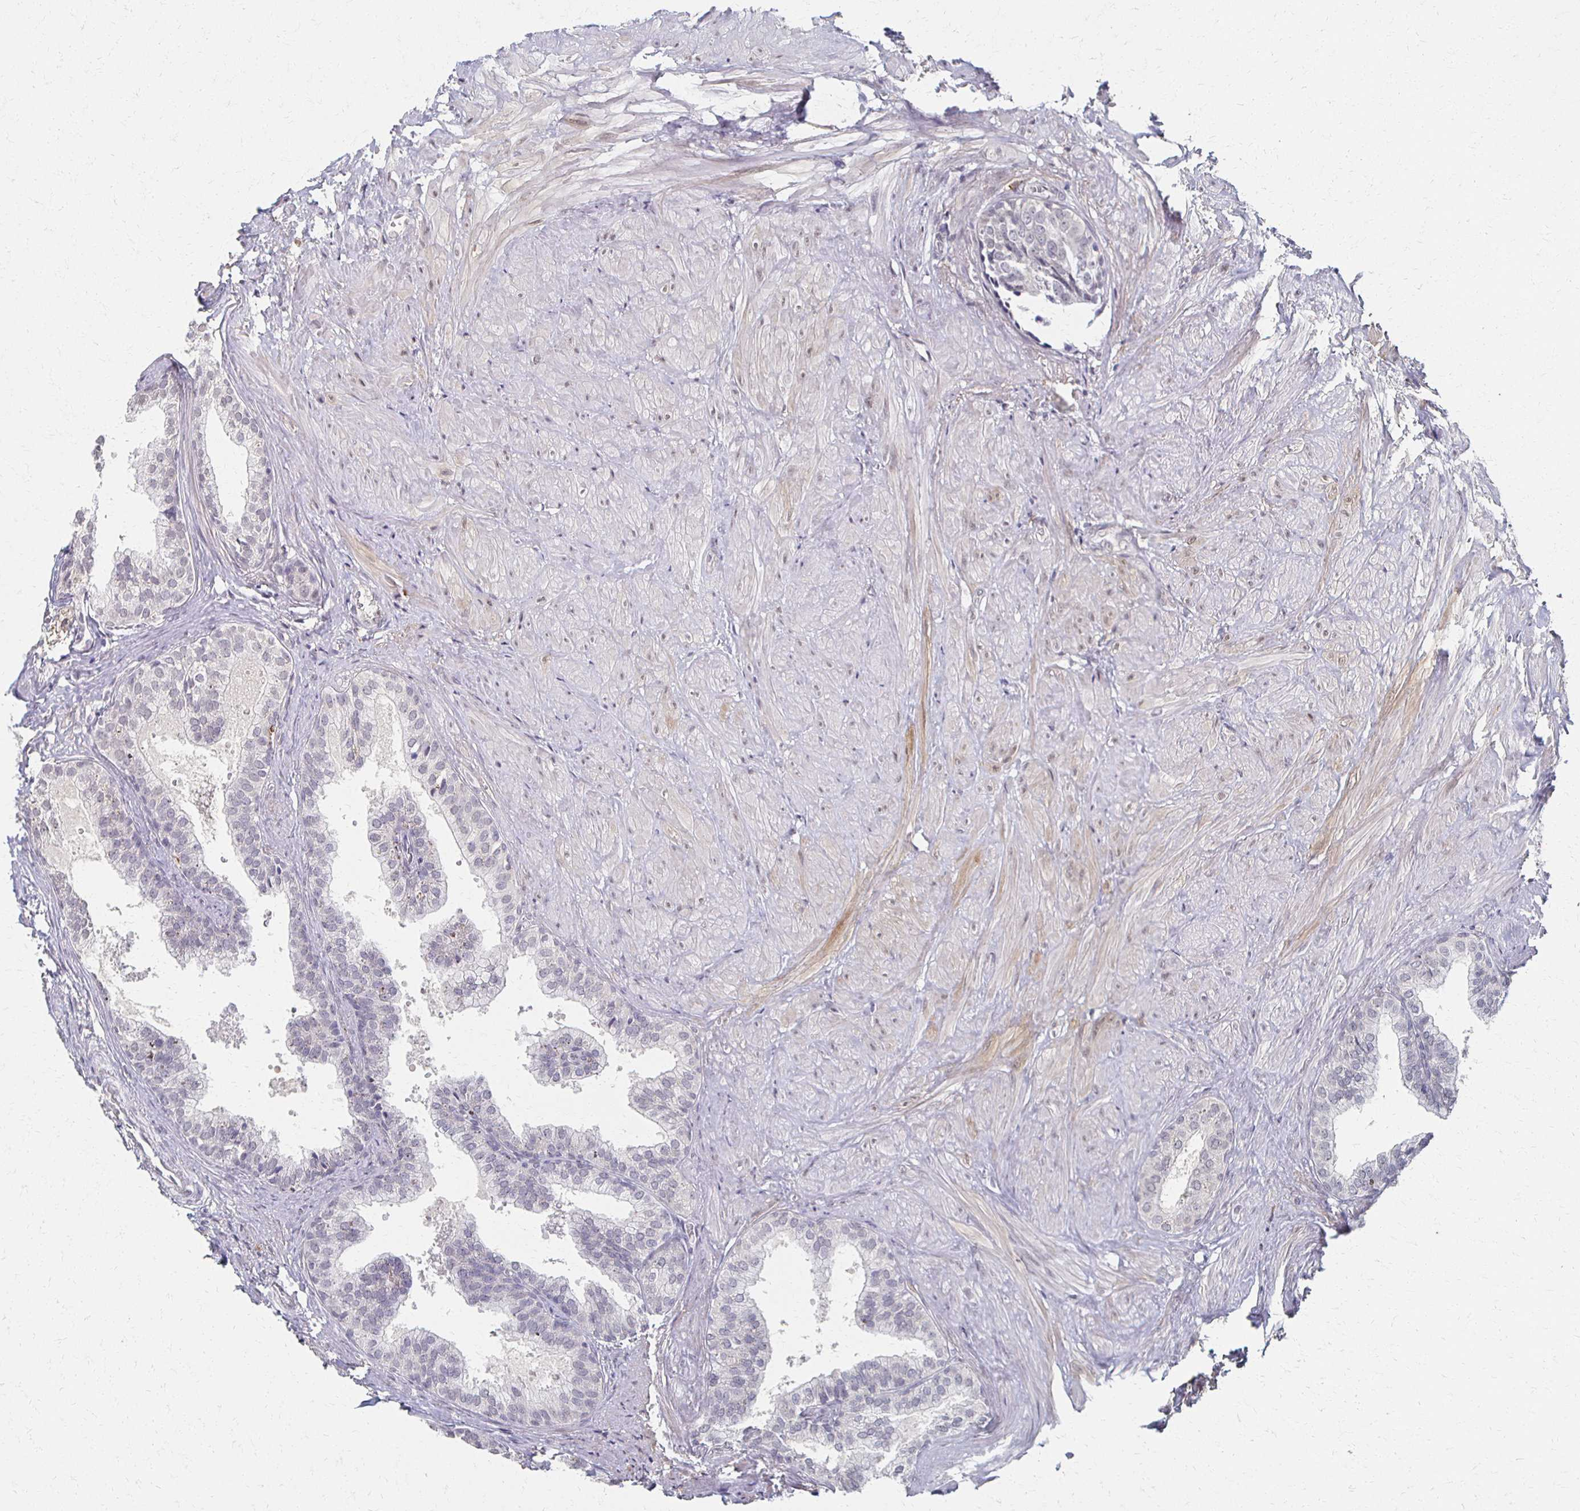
{"staining": {"intensity": "negative", "quantity": "none", "location": "none"}, "tissue": "prostate", "cell_type": "Glandular cells", "image_type": "normal", "snomed": [{"axis": "morphology", "description": "Normal tissue, NOS"}, {"axis": "topography", "description": "Prostate"}, {"axis": "topography", "description": "Peripheral nerve tissue"}], "caption": "High power microscopy photomicrograph of an IHC micrograph of unremarkable prostate, revealing no significant expression in glandular cells.", "gene": "DAB1", "patient": {"sex": "male", "age": 55}}